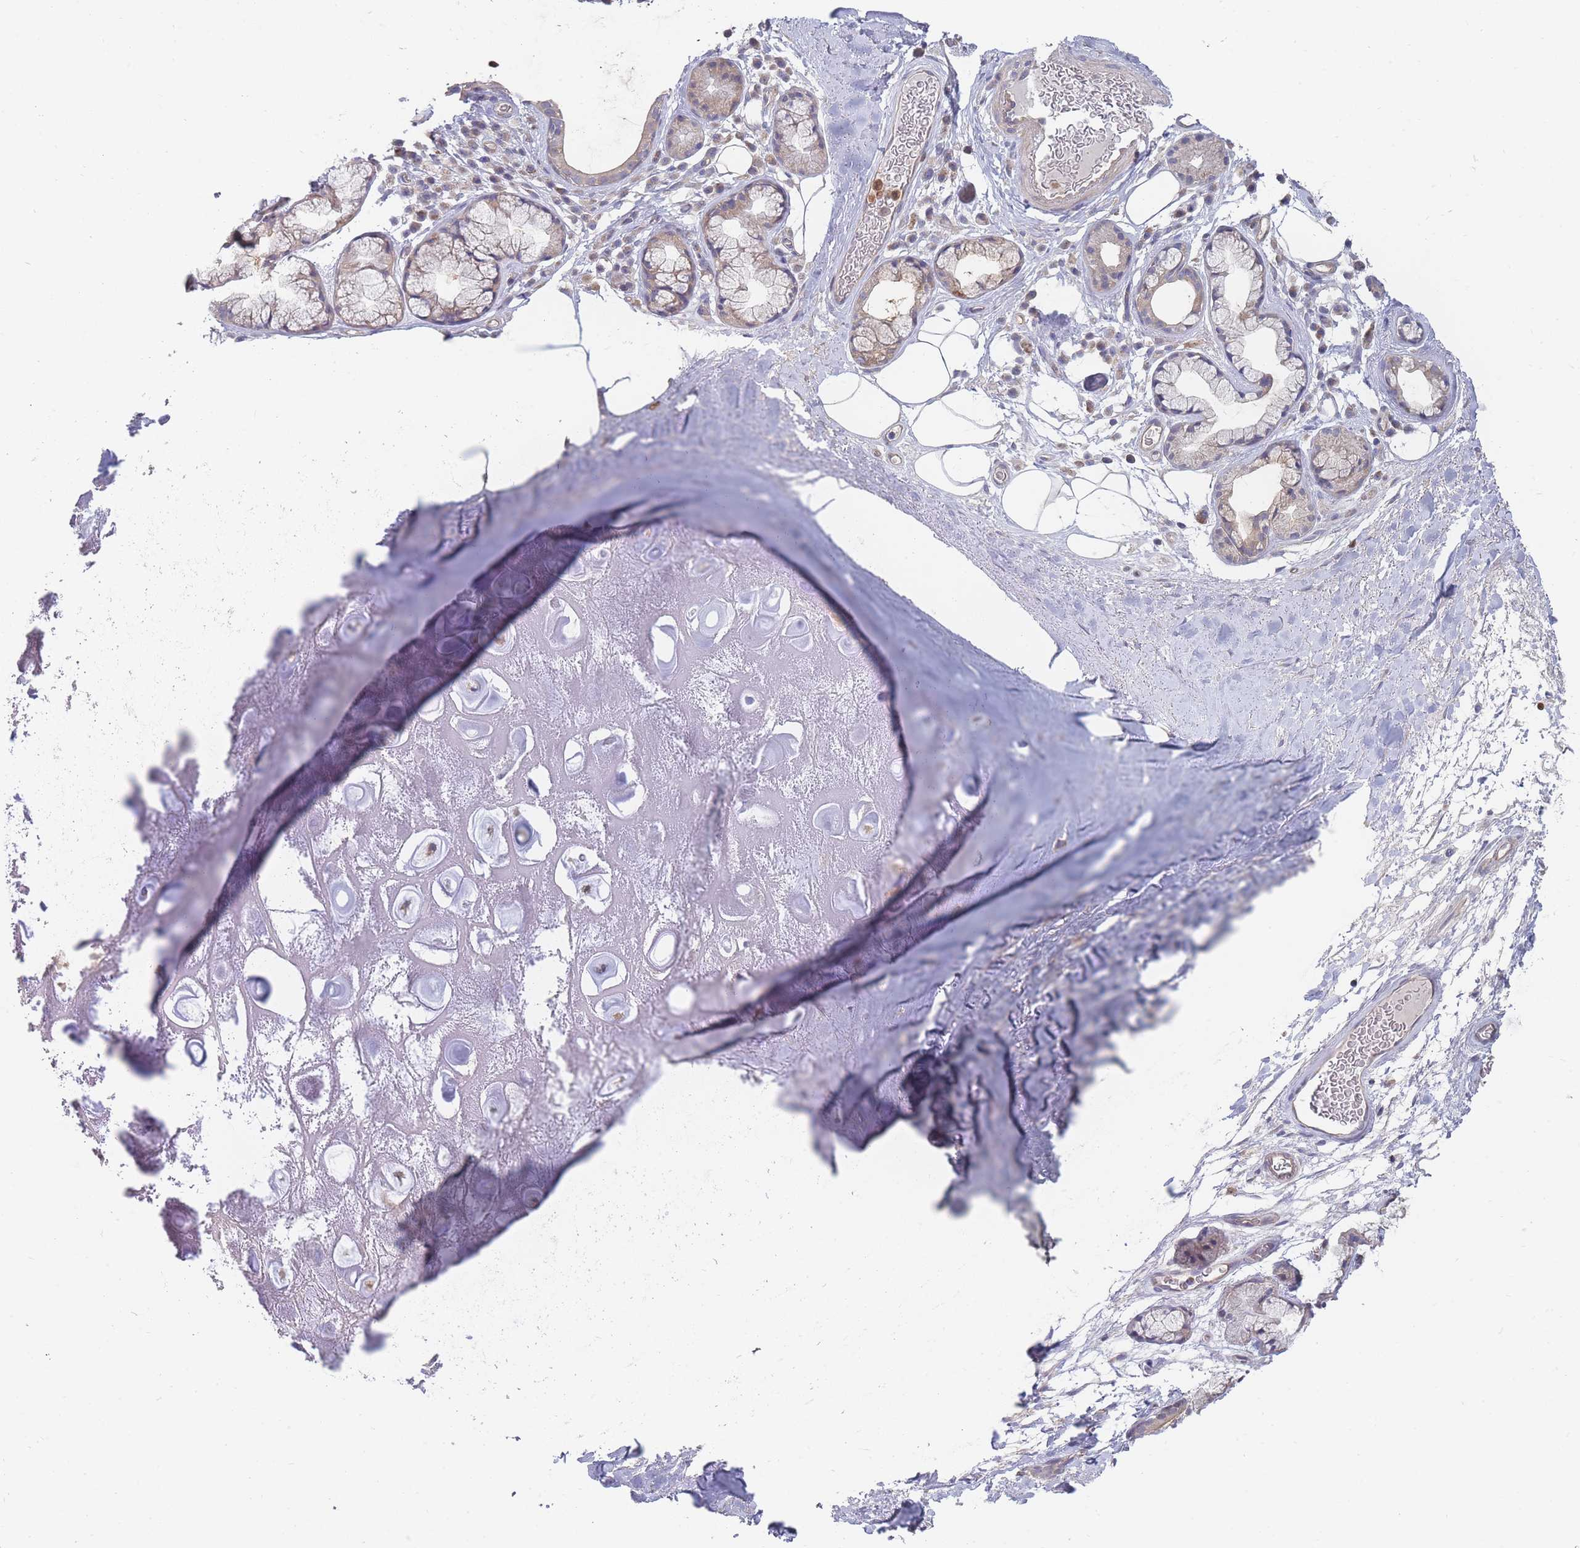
{"staining": {"intensity": "negative", "quantity": "none", "location": "none"}, "tissue": "adipose tissue", "cell_type": "Adipocytes", "image_type": "normal", "snomed": [{"axis": "morphology", "description": "Normal tissue, NOS"}, {"axis": "topography", "description": "Cartilage tissue"}], "caption": "There is no significant positivity in adipocytes of adipose tissue. (DAB (3,3'-diaminobenzidine) IHC with hematoxylin counter stain).", "gene": "NUB1", "patient": {"sex": "male", "age": 81}}